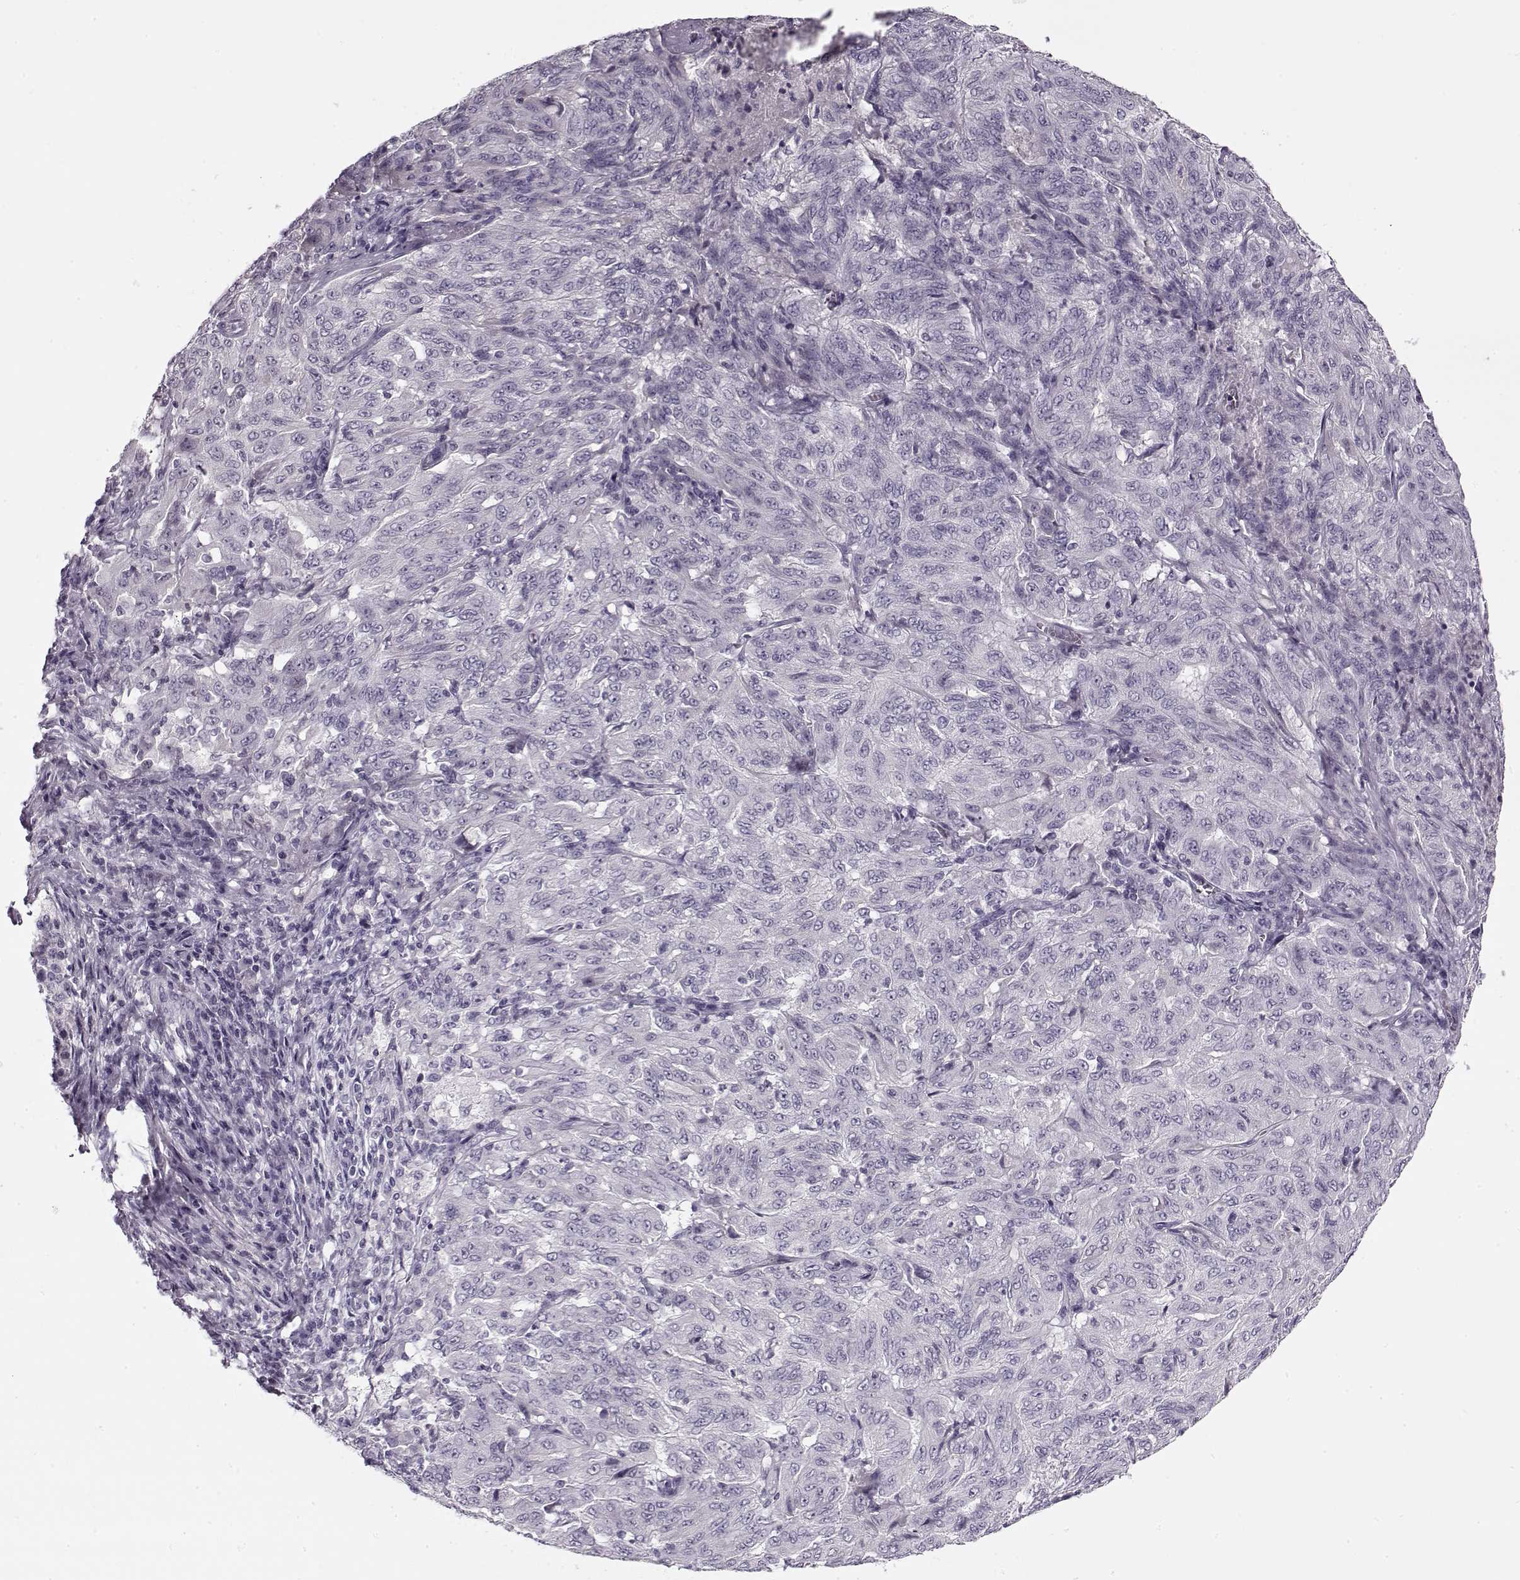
{"staining": {"intensity": "negative", "quantity": "none", "location": "none"}, "tissue": "pancreatic cancer", "cell_type": "Tumor cells", "image_type": "cancer", "snomed": [{"axis": "morphology", "description": "Adenocarcinoma, NOS"}, {"axis": "topography", "description": "Pancreas"}], "caption": "The IHC histopathology image has no significant positivity in tumor cells of adenocarcinoma (pancreatic) tissue.", "gene": "PNMT", "patient": {"sex": "male", "age": 63}}